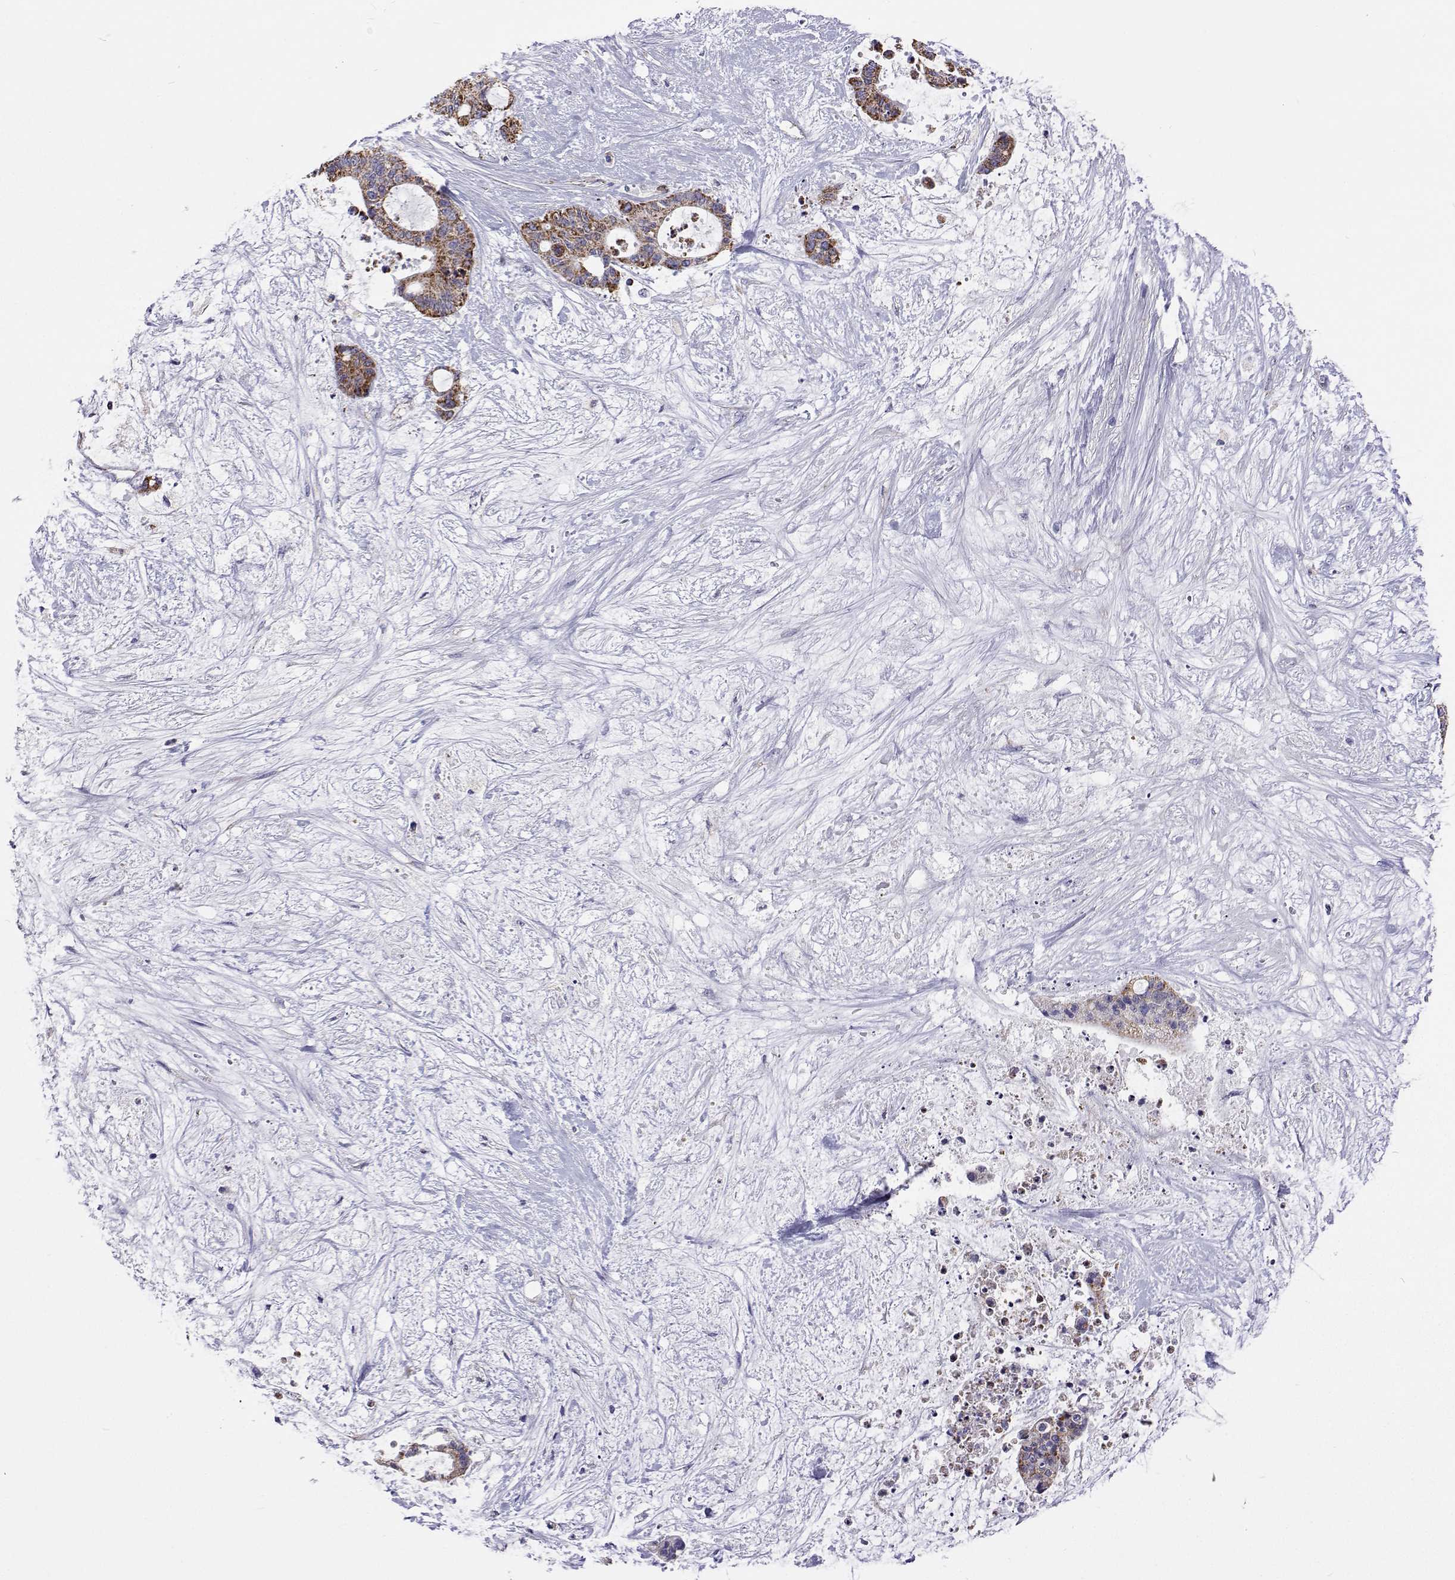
{"staining": {"intensity": "moderate", "quantity": ">75%", "location": "cytoplasmic/membranous"}, "tissue": "liver cancer", "cell_type": "Tumor cells", "image_type": "cancer", "snomed": [{"axis": "morphology", "description": "Normal tissue, NOS"}, {"axis": "morphology", "description": "Cholangiocarcinoma"}, {"axis": "topography", "description": "Liver"}, {"axis": "topography", "description": "Peripheral nerve tissue"}], "caption": "Liver cancer (cholangiocarcinoma) stained for a protein exhibits moderate cytoplasmic/membranous positivity in tumor cells. Ihc stains the protein of interest in brown and the nuclei are stained blue.", "gene": "MCCC2", "patient": {"sex": "female", "age": 73}}